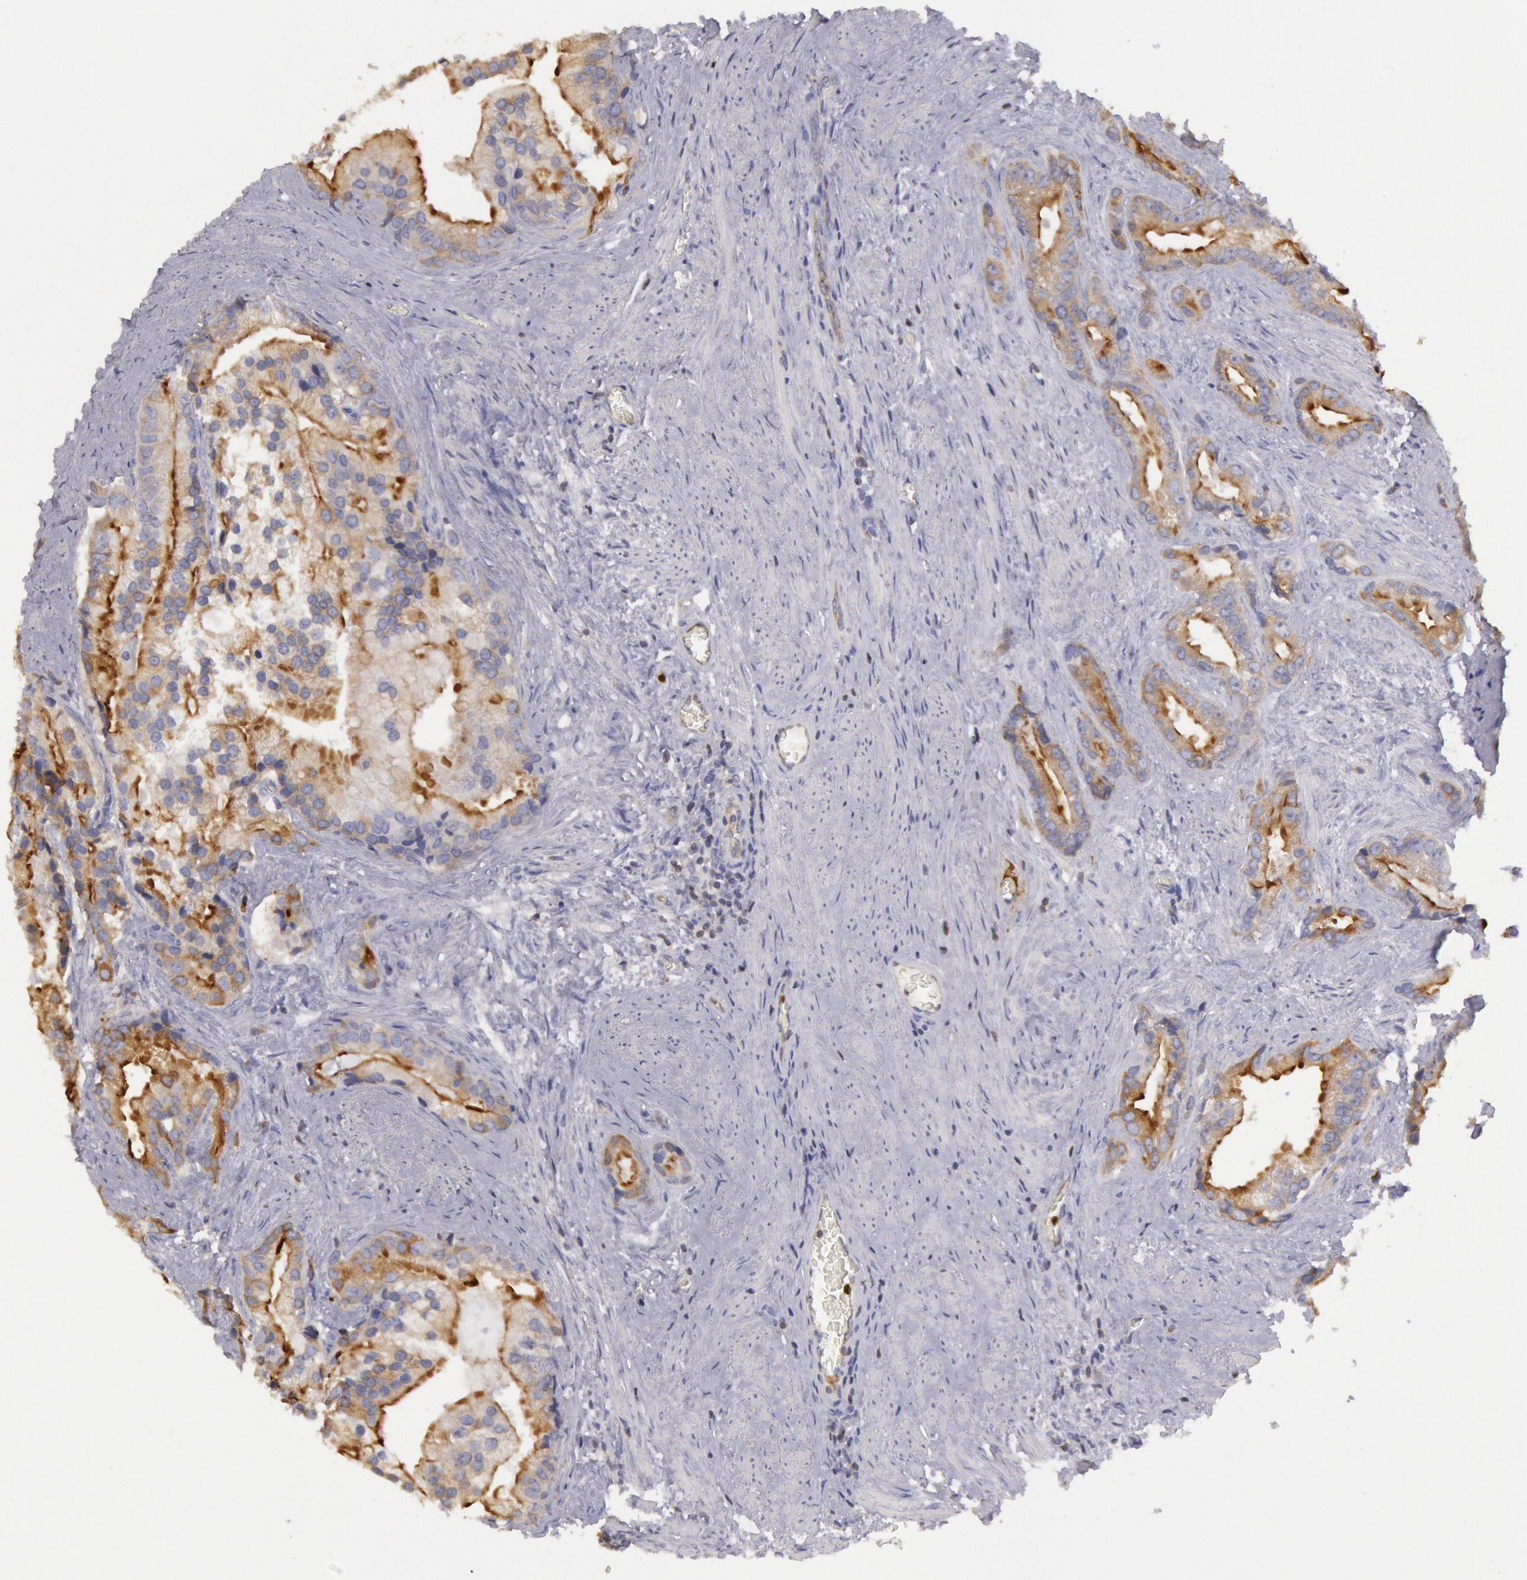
{"staining": {"intensity": "weak", "quantity": ">75%", "location": "cytoplasmic/membranous"}, "tissue": "prostate cancer", "cell_type": "Tumor cells", "image_type": "cancer", "snomed": [{"axis": "morphology", "description": "Adenocarcinoma, Low grade"}, {"axis": "topography", "description": "Prostate"}], "caption": "The histopathology image exhibits staining of prostate adenocarcinoma (low-grade), revealing weak cytoplasmic/membranous protein positivity (brown color) within tumor cells. Using DAB (brown) and hematoxylin (blue) stains, captured at high magnification using brightfield microscopy.", "gene": "RAB27A", "patient": {"sex": "male", "age": 71}}